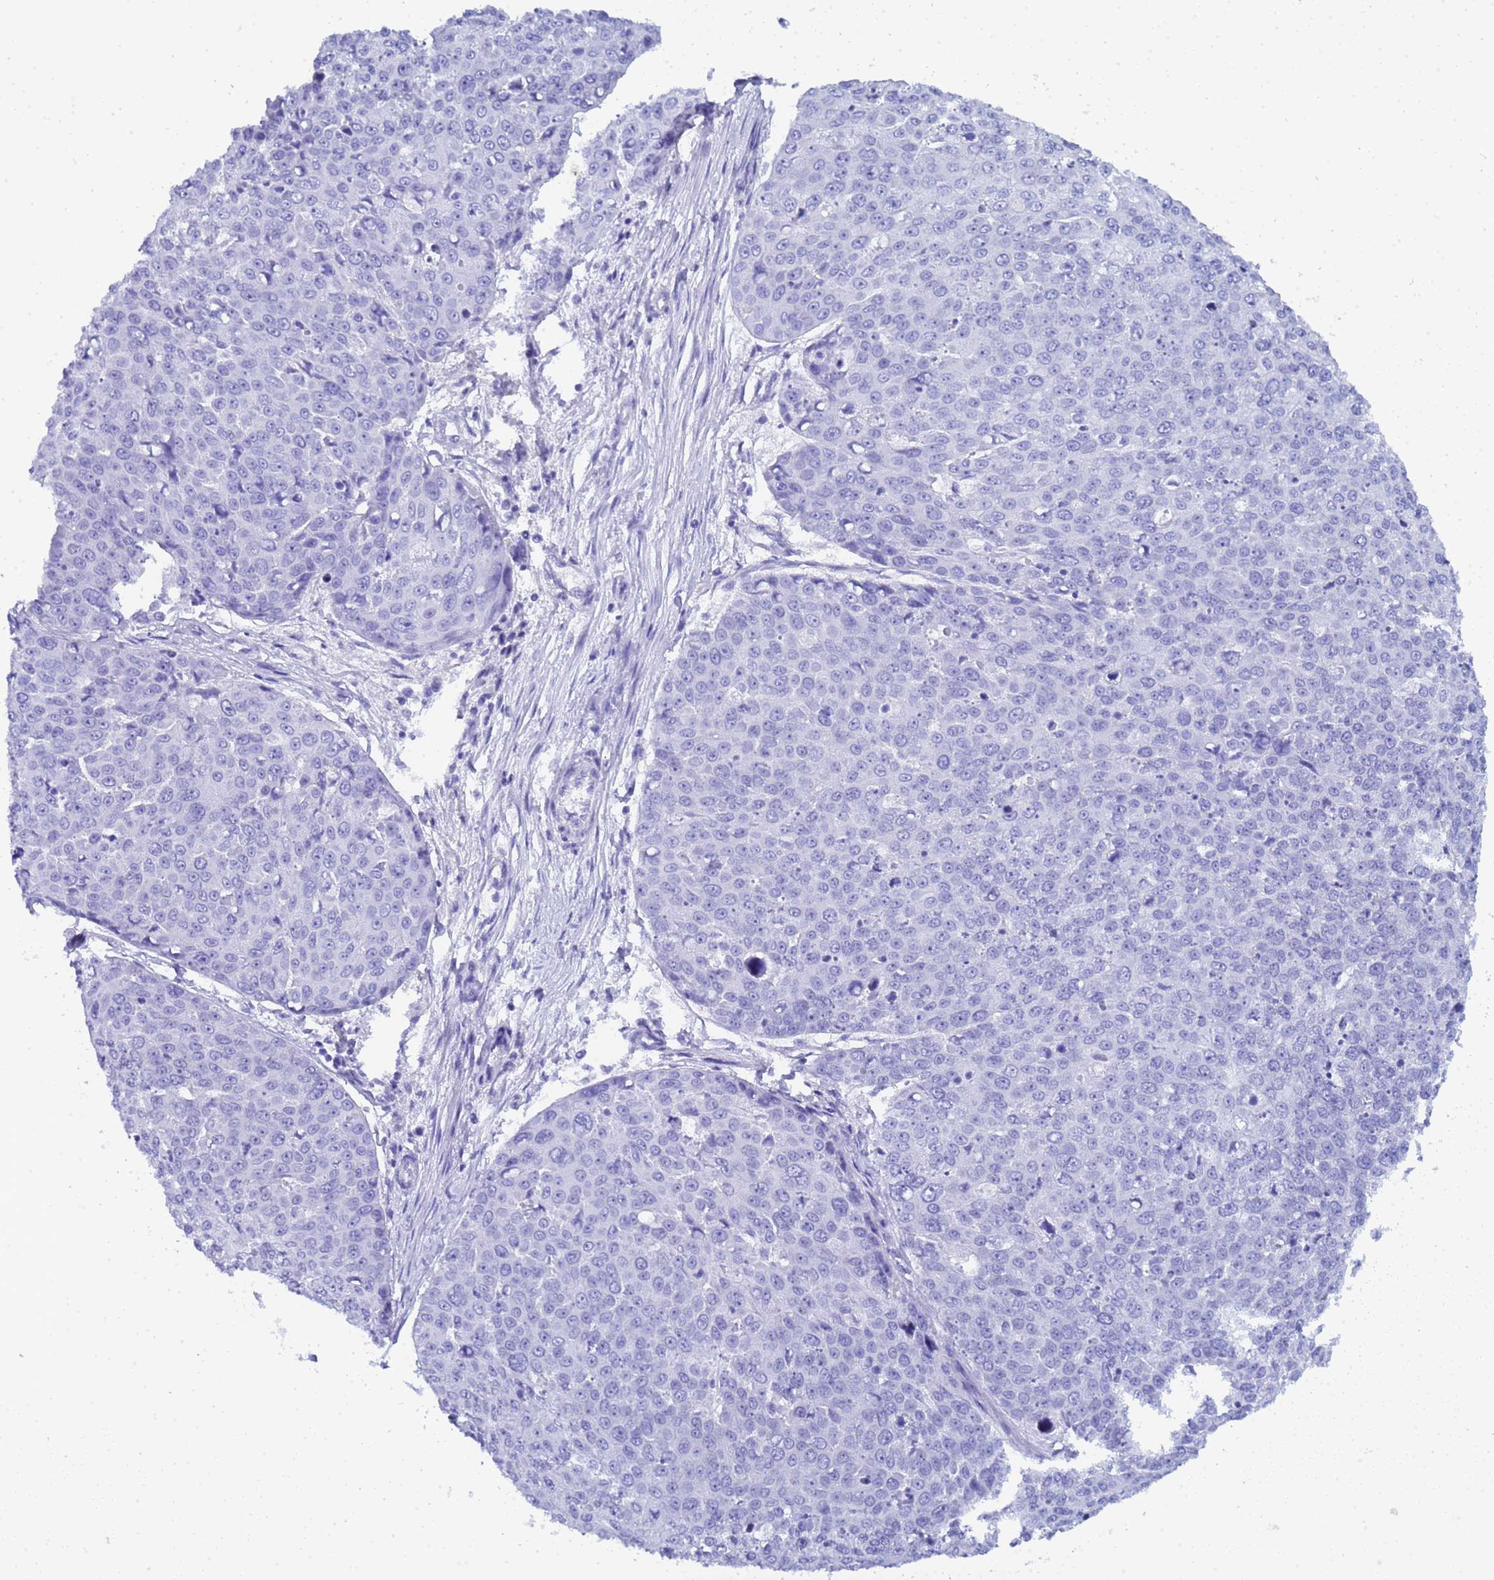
{"staining": {"intensity": "negative", "quantity": "none", "location": "none"}, "tissue": "skin cancer", "cell_type": "Tumor cells", "image_type": "cancer", "snomed": [{"axis": "morphology", "description": "Squamous cell carcinoma, NOS"}, {"axis": "topography", "description": "Skin"}], "caption": "Protein analysis of skin squamous cell carcinoma displays no significant positivity in tumor cells. (Brightfield microscopy of DAB immunohistochemistry at high magnification).", "gene": "CTRC", "patient": {"sex": "male", "age": 71}}